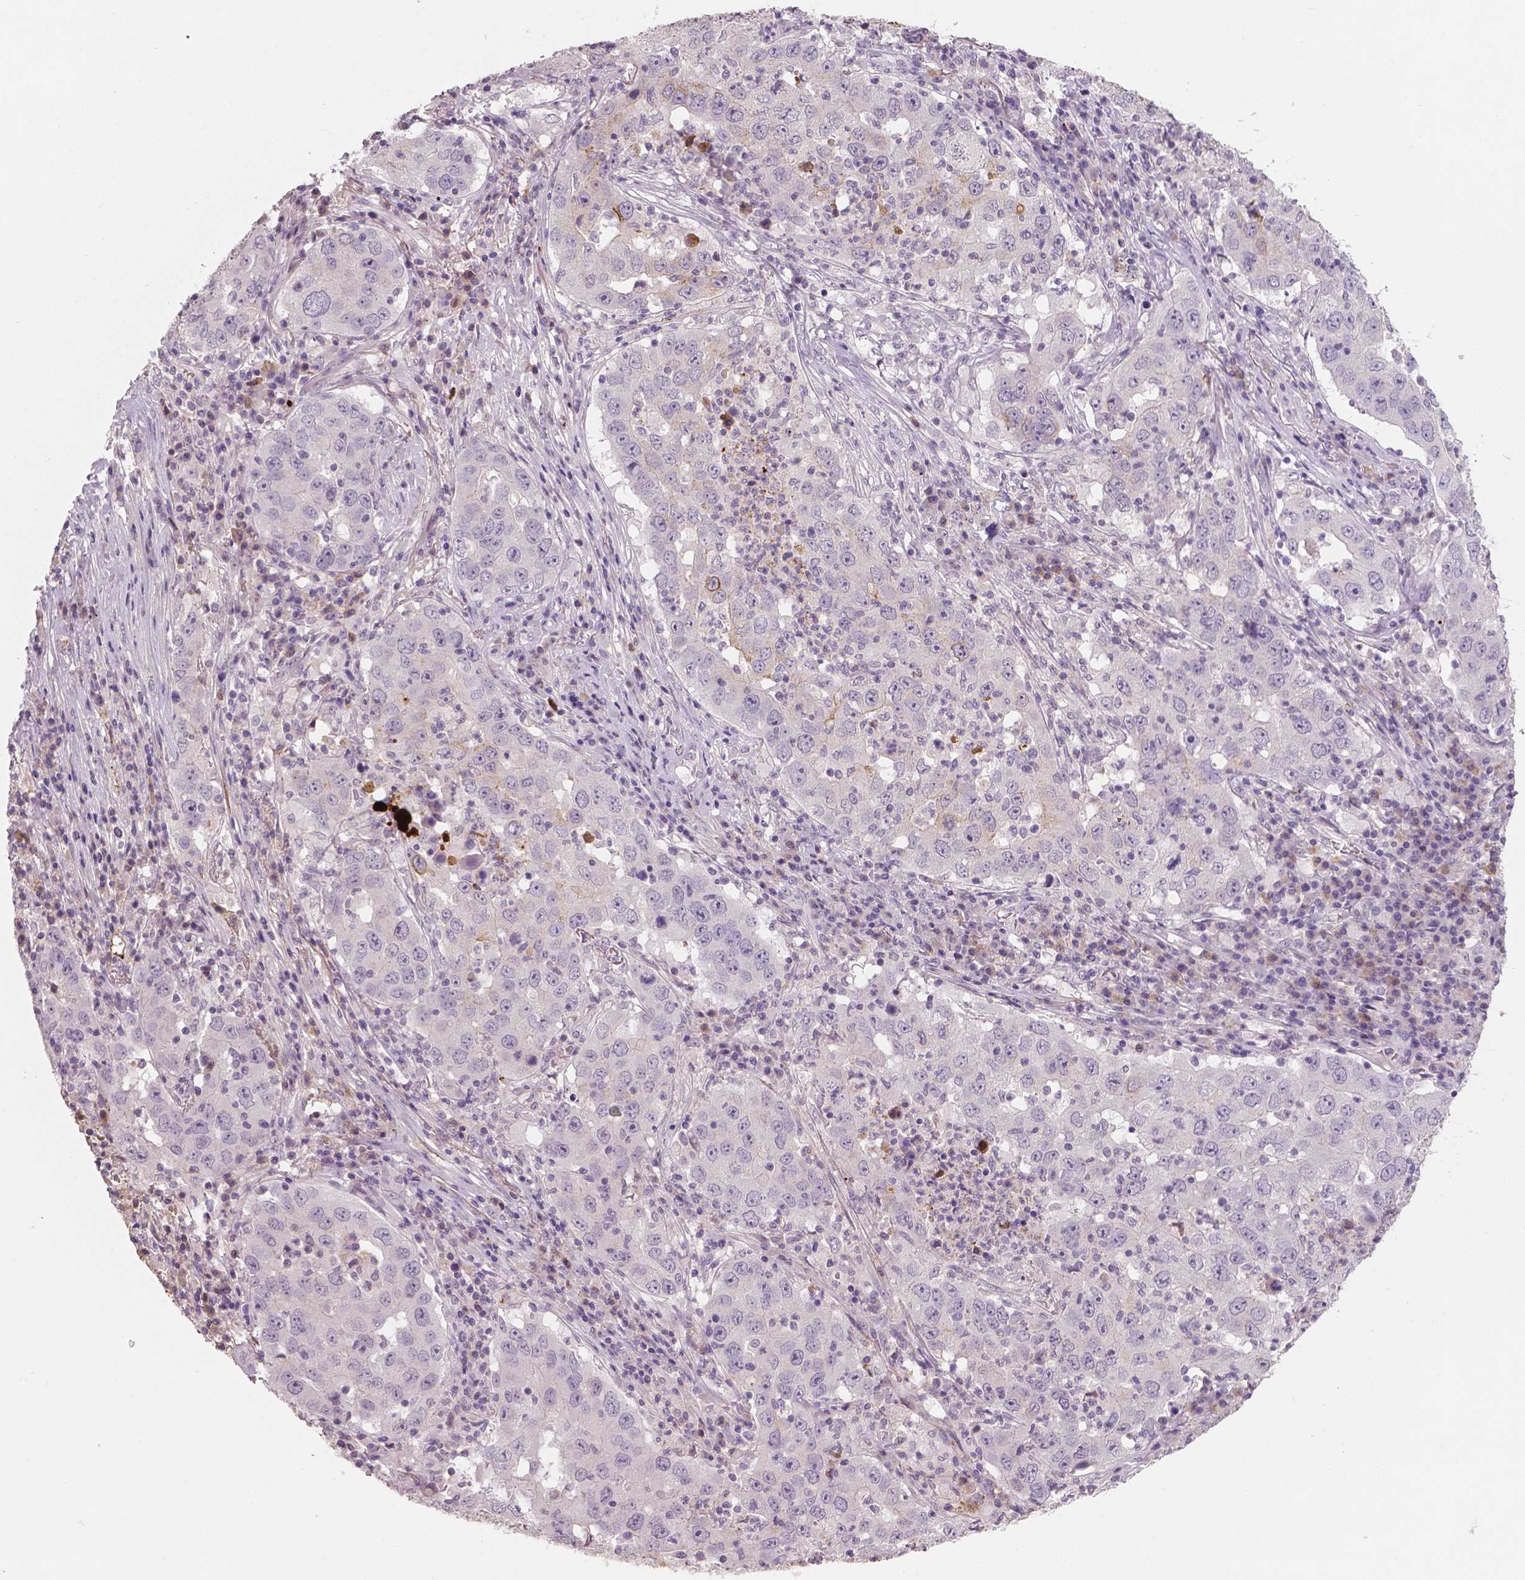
{"staining": {"intensity": "weak", "quantity": "<25%", "location": "cytoplasmic/membranous"}, "tissue": "lung cancer", "cell_type": "Tumor cells", "image_type": "cancer", "snomed": [{"axis": "morphology", "description": "Adenocarcinoma, NOS"}, {"axis": "topography", "description": "Lung"}], "caption": "Tumor cells show no significant positivity in lung adenocarcinoma.", "gene": "APOA4", "patient": {"sex": "male", "age": 73}}